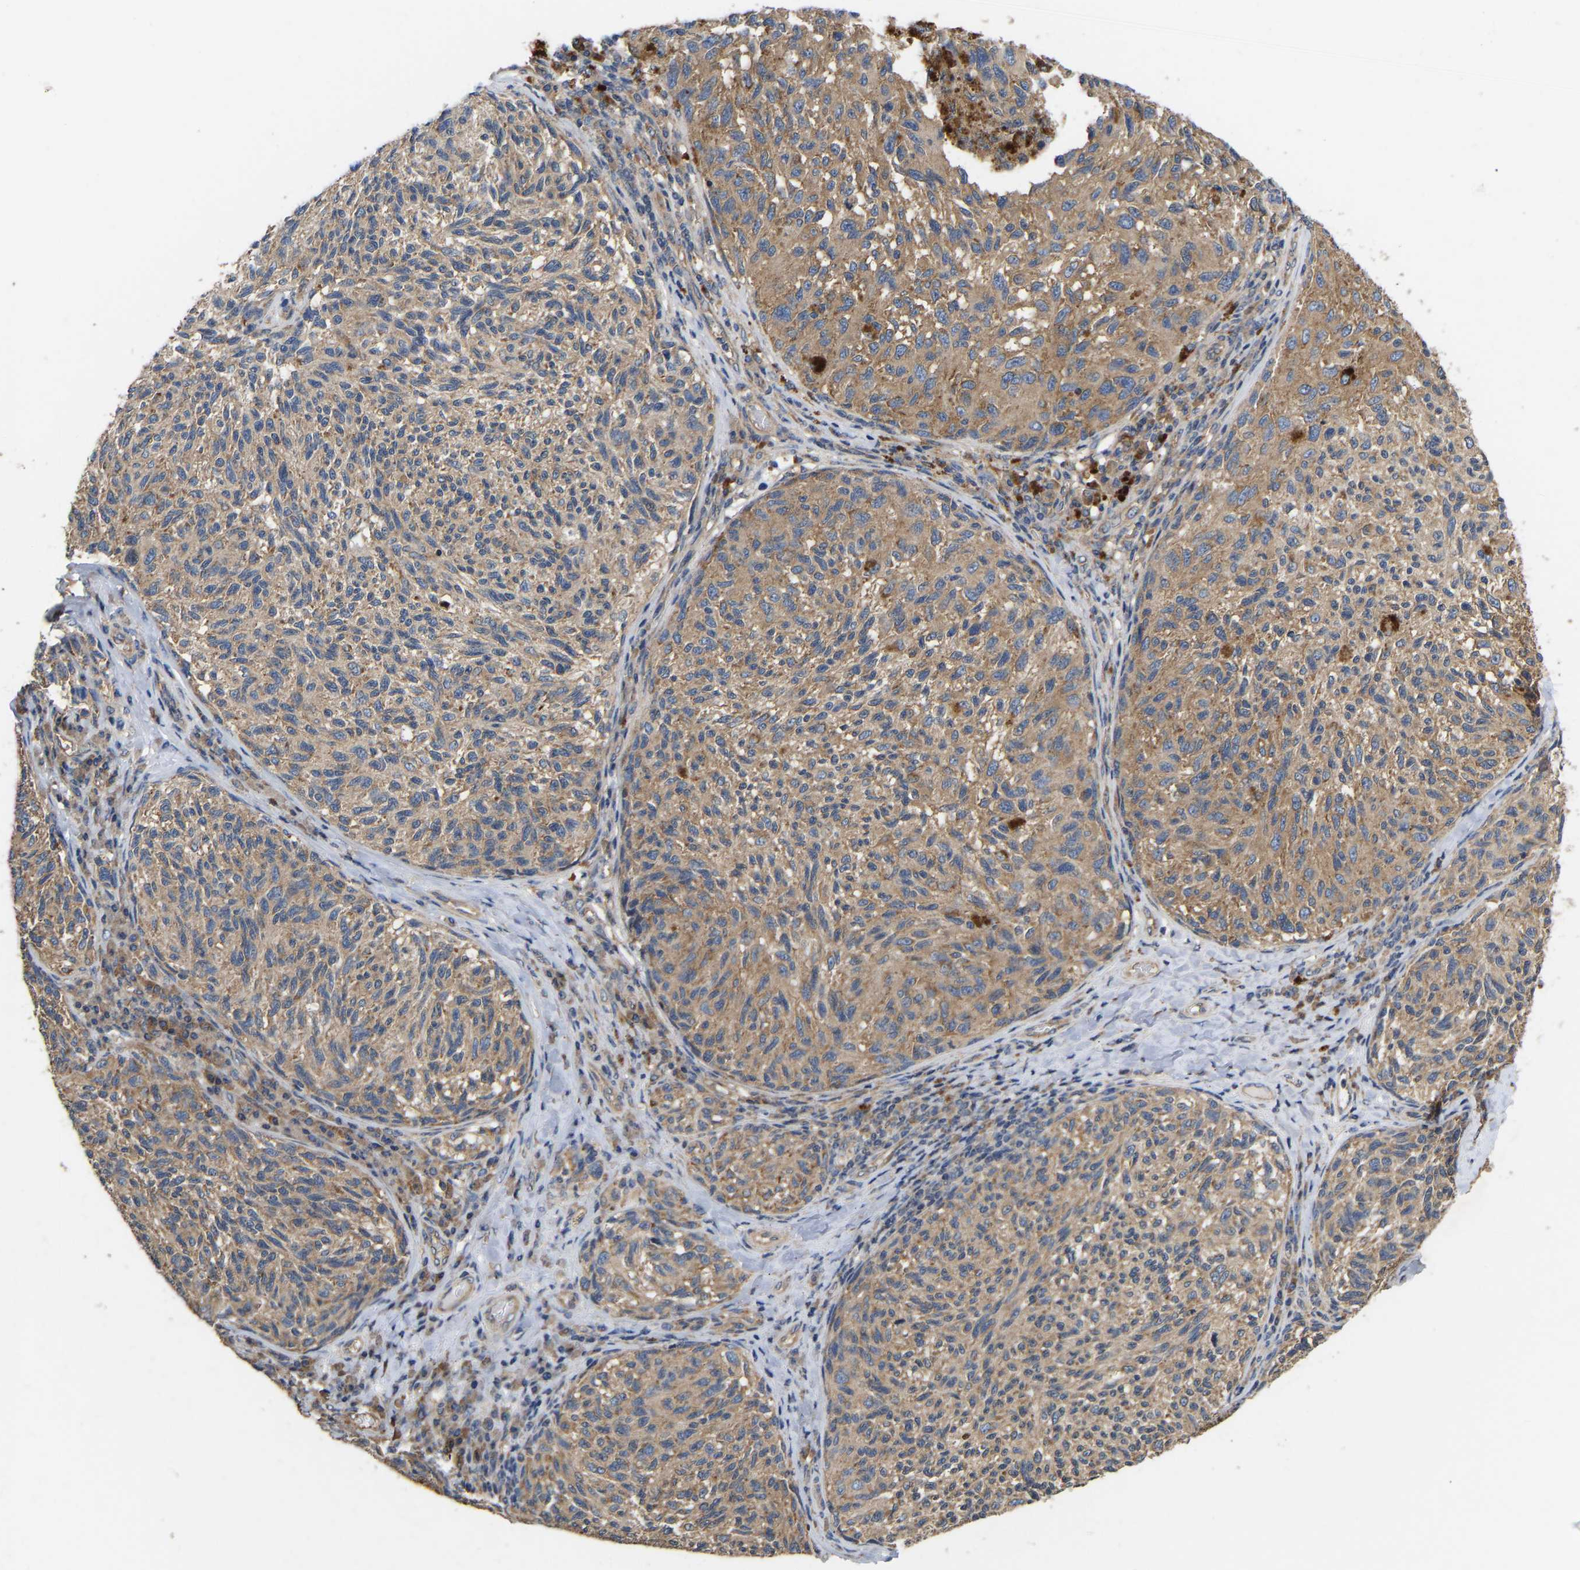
{"staining": {"intensity": "moderate", "quantity": ">75%", "location": "cytoplasmic/membranous"}, "tissue": "melanoma", "cell_type": "Tumor cells", "image_type": "cancer", "snomed": [{"axis": "morphology", "description": "Malignant melanoma, NOS"}, {"axis": "topography", "description": "Skin"}], "caption": "Immunohistochemistry (IHC) staining of malignant melanoma, which demonstrates medium levels of moderate cytoplasmic/membranous staining in approximately >75% of tumor cells indicating moderate cytoplasmic/membranous protein expression. The staining was performed using DAB (3,3'-diaminobenzidine) (brown) for protein detection and nuclei were counterstained in hematoxylin (blue).", "gene": "AIMP2", "patient": {"sex": "female", "age": 73}}